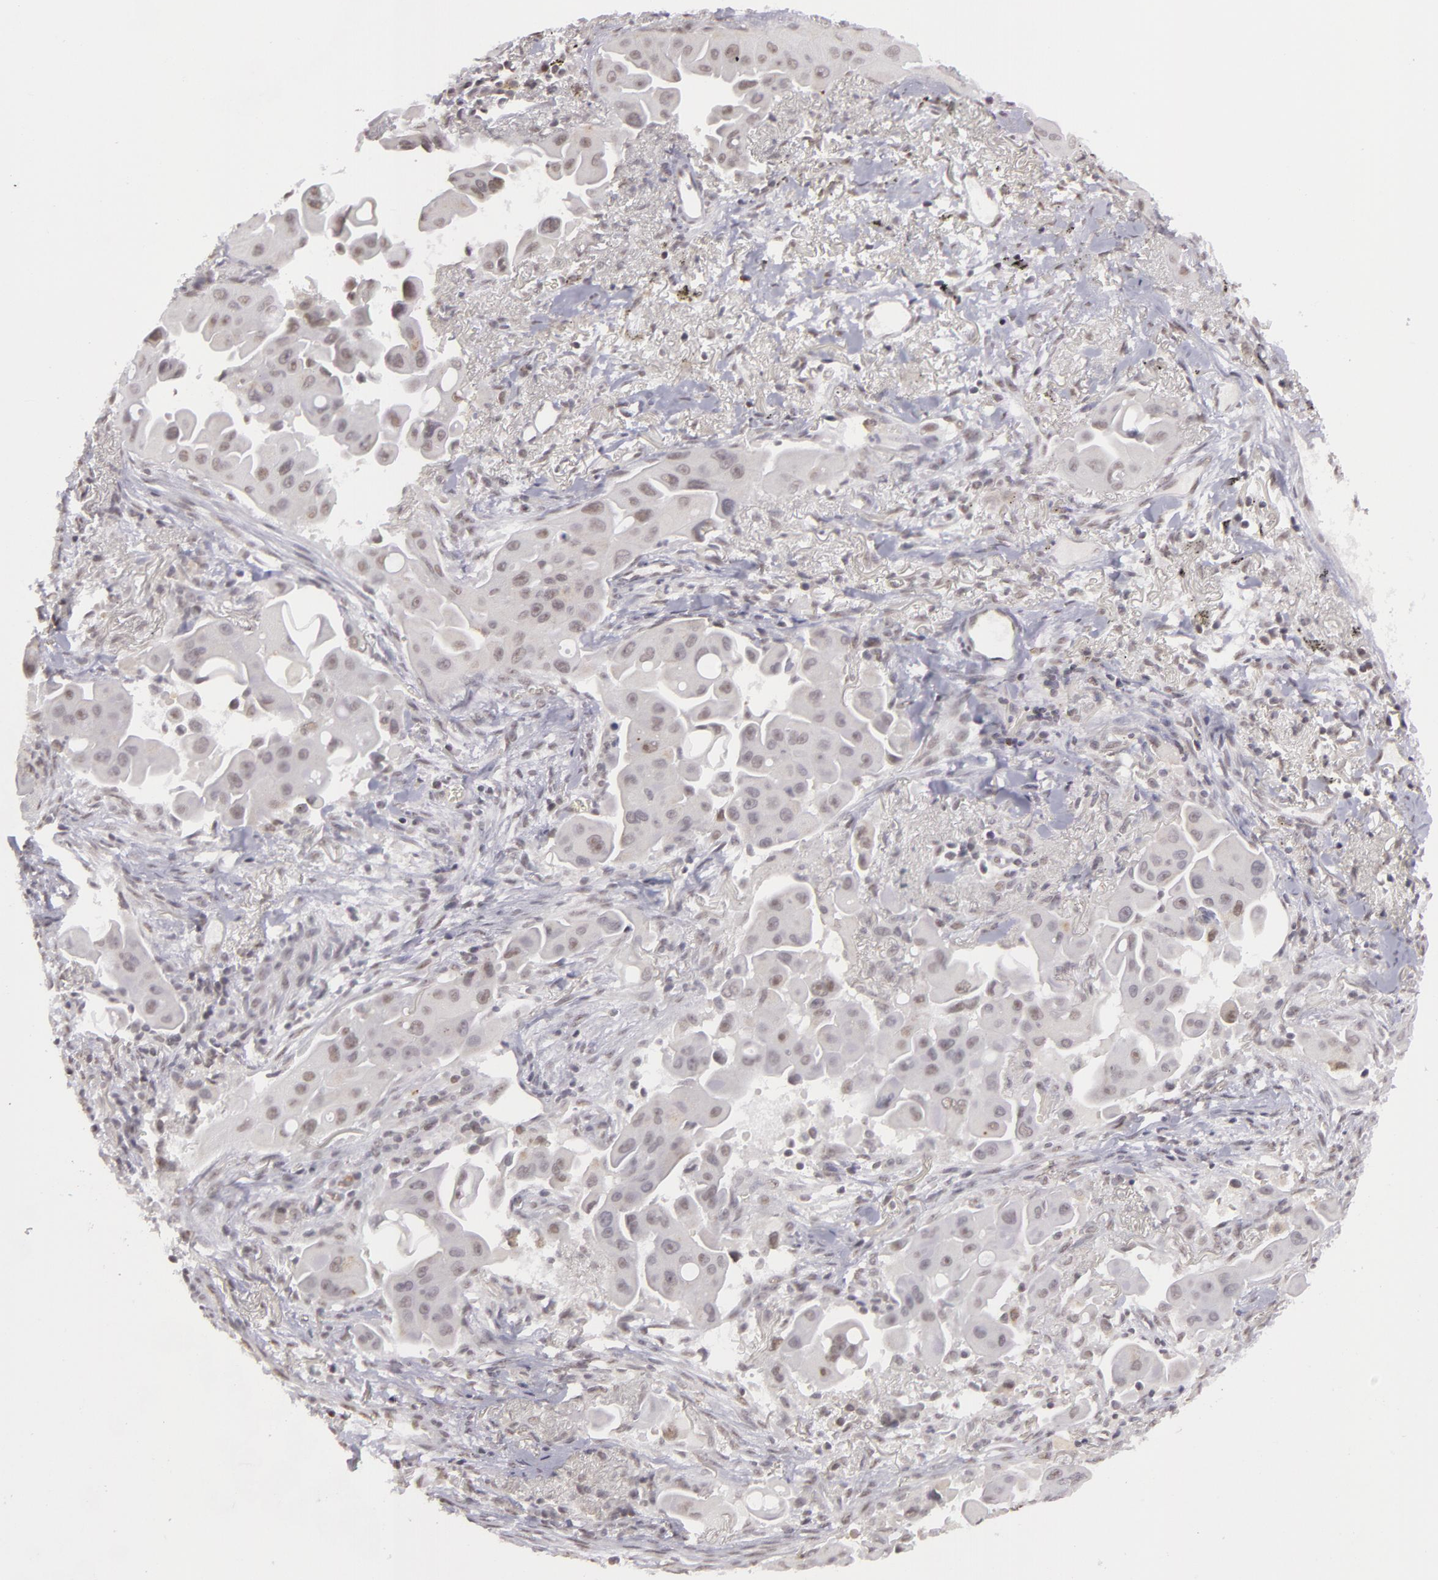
{"staining": {"intensity": "weak", "quantity": "<25%", "location": "nuclear"}, "tissue": "lung cancer", "cell_type": "Tumor cells", "image_type": "cancer", "snomed": [{"axis": "morphology", "description": "Adenocarcinoma, NOS"}, {"axis": "topography", "description": "Lung"}], "caption": "A high-resolution micrograph shows immunohistochemistry staining of lung cancer (adenocarcinoma), which demonstrates no significant positivity in tumor cells.", "gene": "RRP7A", "patient": {"sex": "male", "age": 68}}